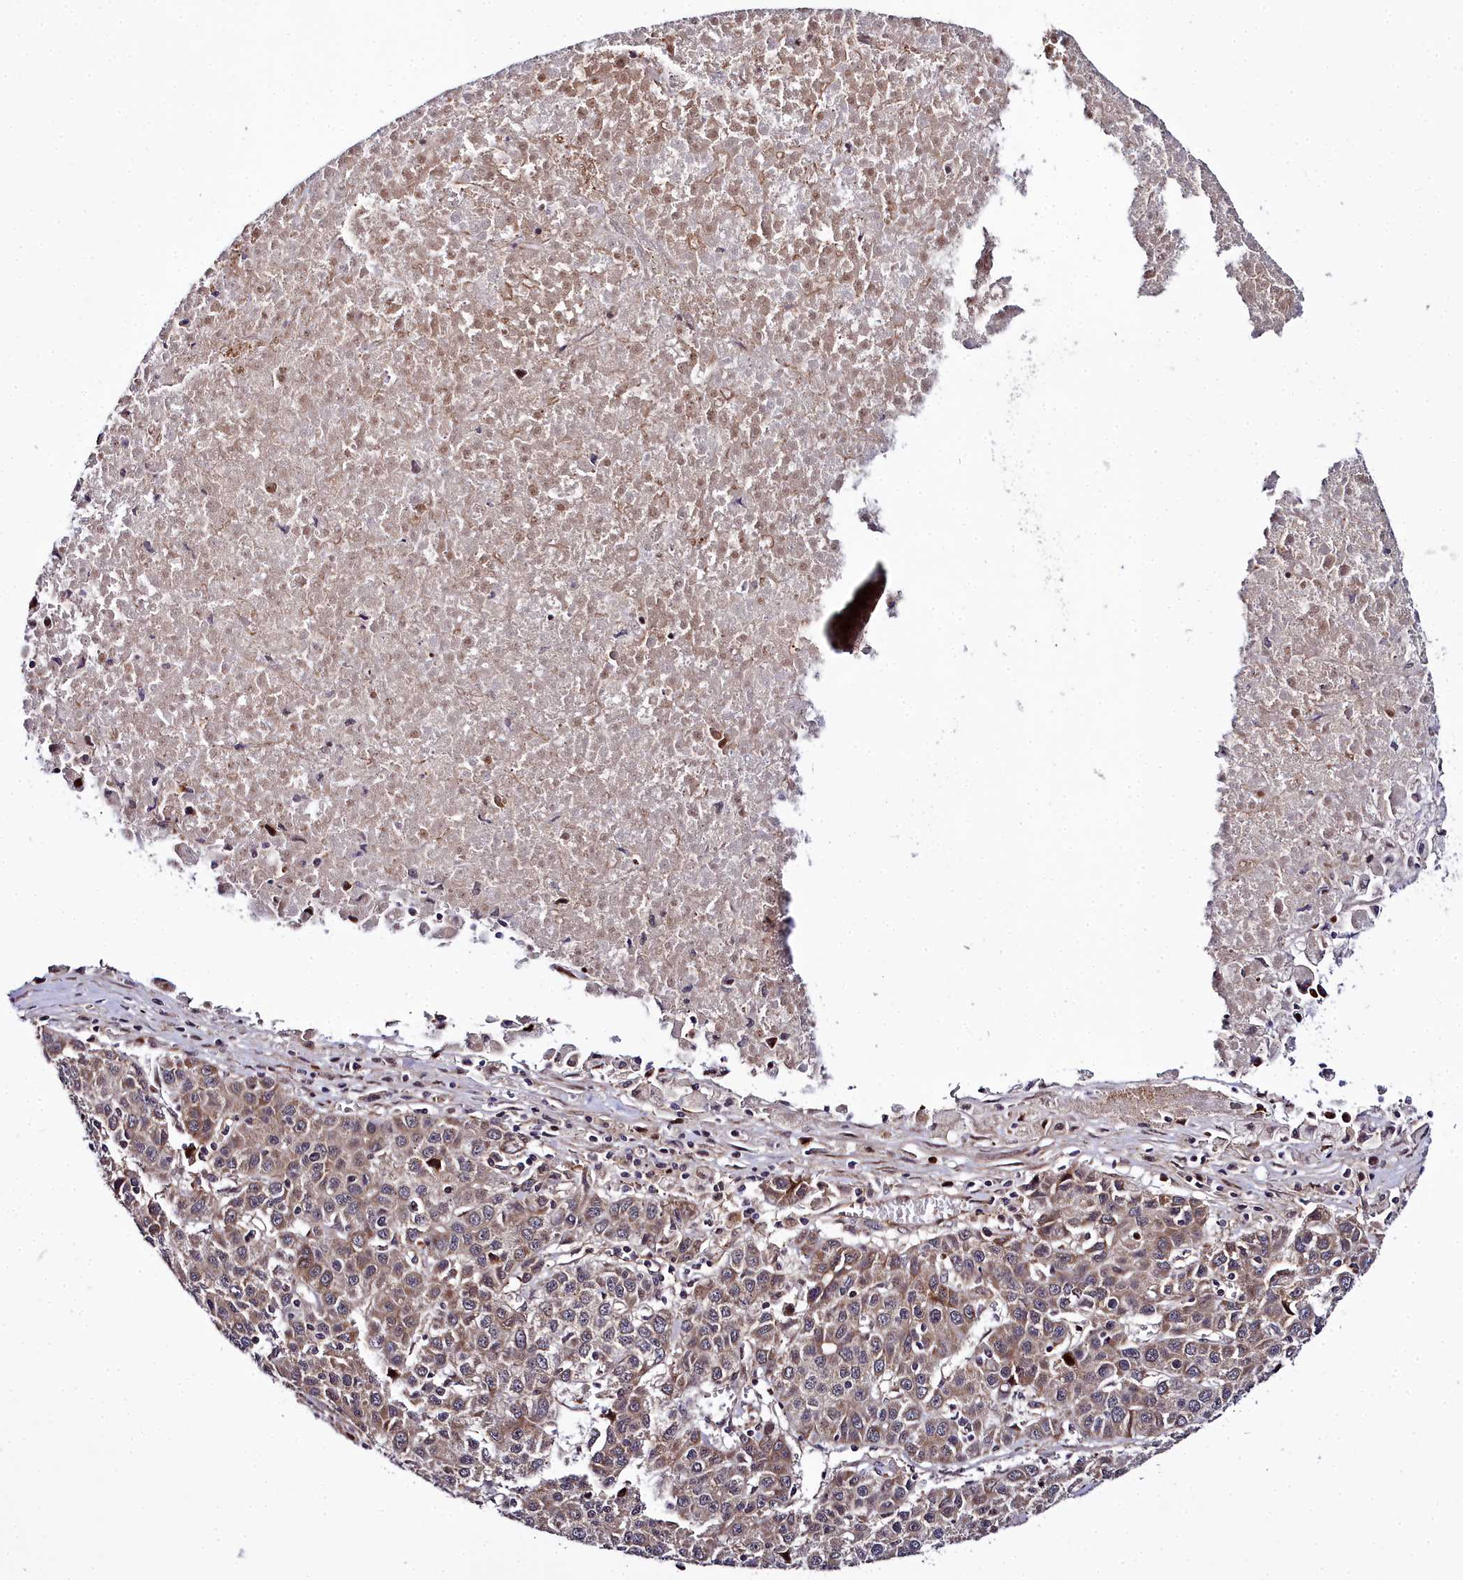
{"staining": {"intensity": "moderate", "quantity": ">75%", "location": "cytoplasmic/membranous"}, "tissue": "liver cancer", "cell_type": "Tumor cells", "image_type": "cancer", "snomed": [{"axis": "morphology", "description": "Carcinoma, Hepatocellular, NOS"}, {"axis": "topography", "description": "Liver"}], "caption": "This is a histology image of immunohistochemistry staining of liver hepatocellular carcinoma, which shows moderate staining in the cytoplasmic/membranous of tumor cells.", "gene": "MRPS11", "patient": {"sex": "female", "age": 53}}